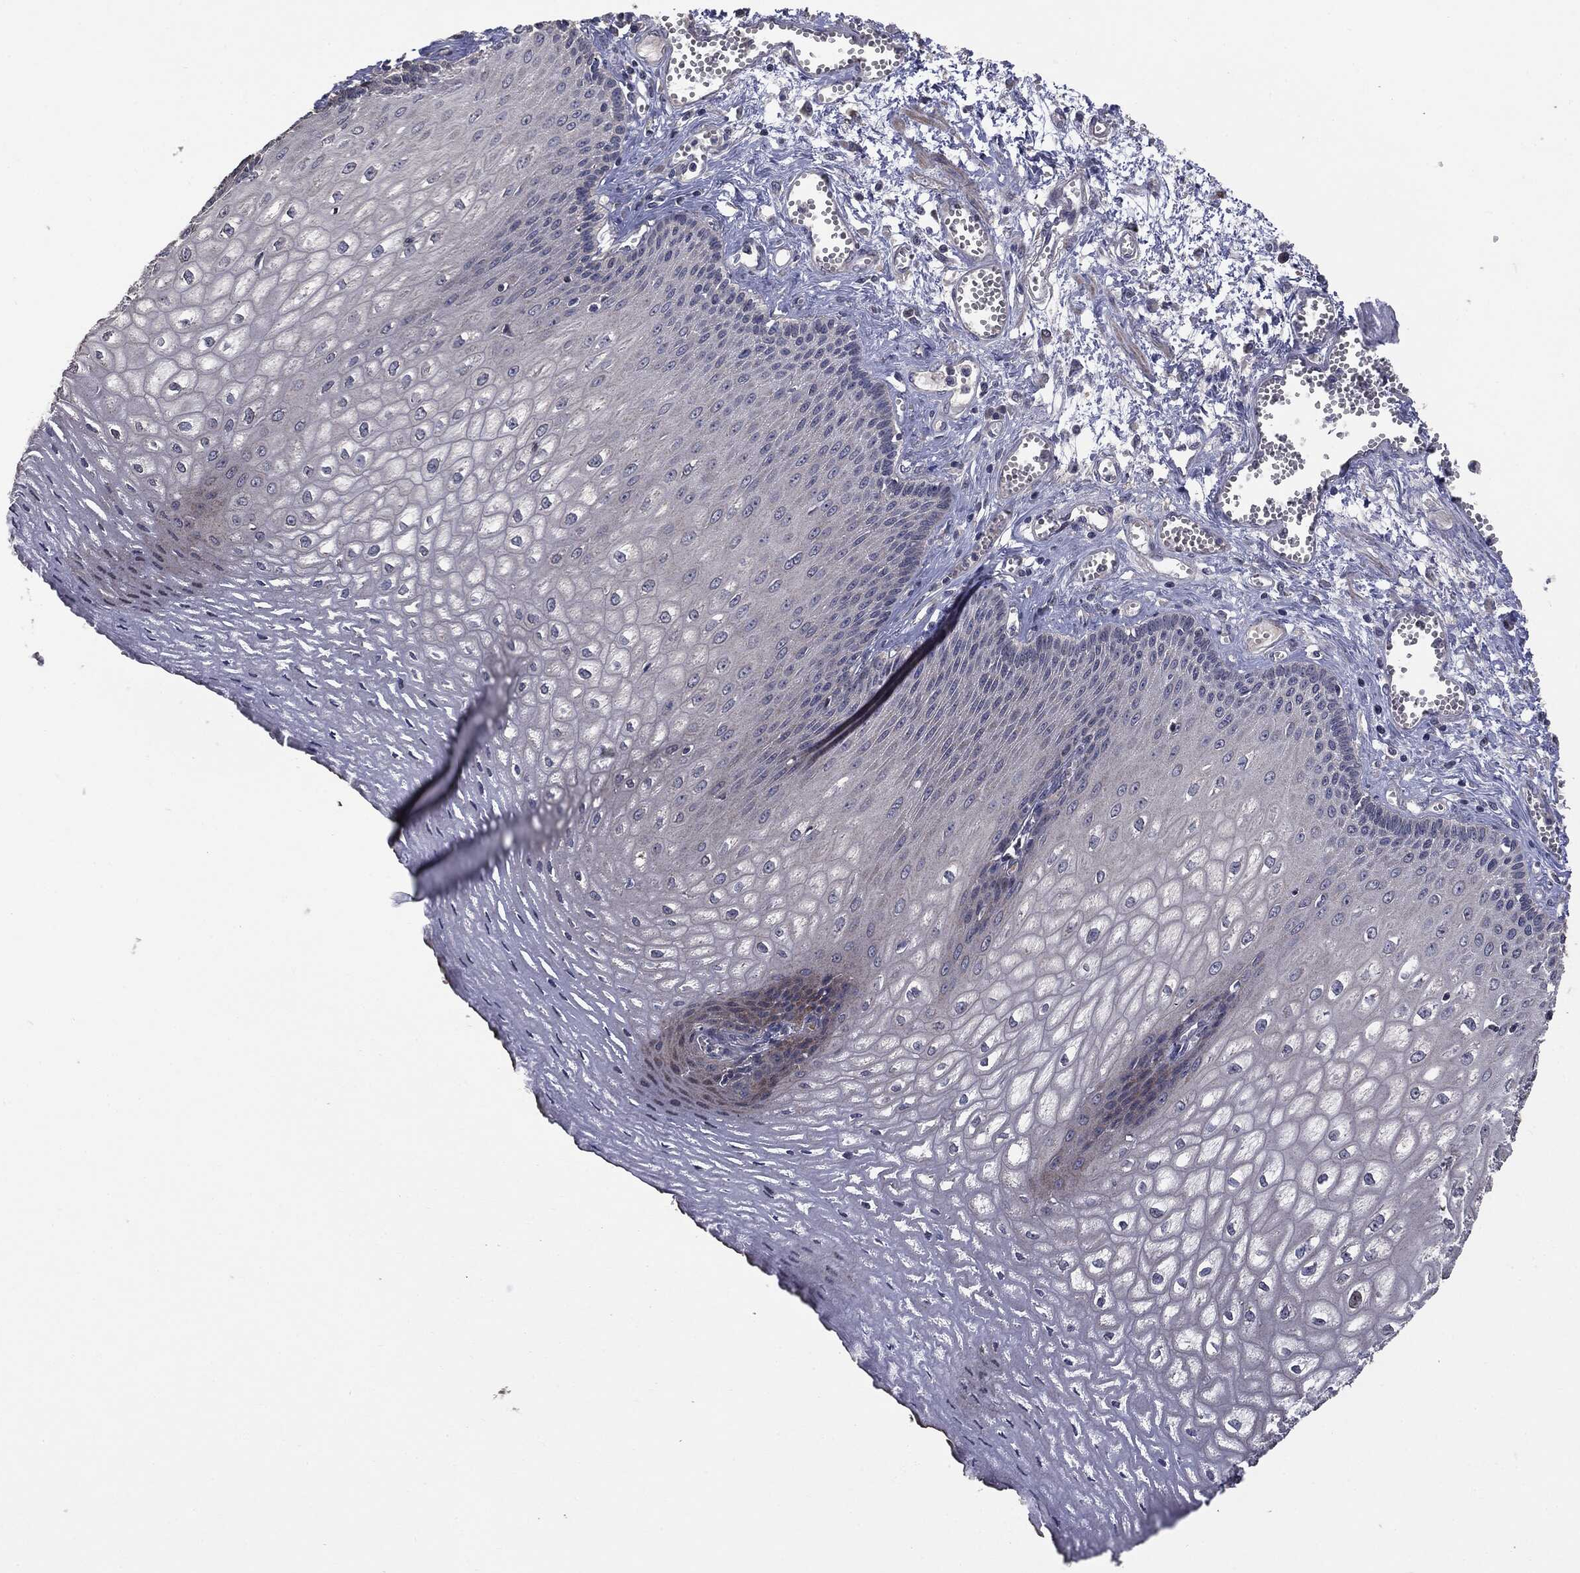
{"staining": {"intensity": "negative", "quantity": "none", "location": "none"}, "tissue": "esophagus", "cell_type": "Squamous epithelial cells", "image_type": "normal", "snomed": [{"axis": "morphology", "description": "Normal tissue, NOS"}, {"axis": "topography", "description": "Esophagus"}], "caption": "Image shows no significant protein expression in squamous epithelial cells of normal esophagus. (Brightfield microscopy of DAB (3,3'-diaminobenzidine) immunohistochemistry at high magnification).", "gene": "MTOR", "patient": {"sex": "male", "age": 58}}